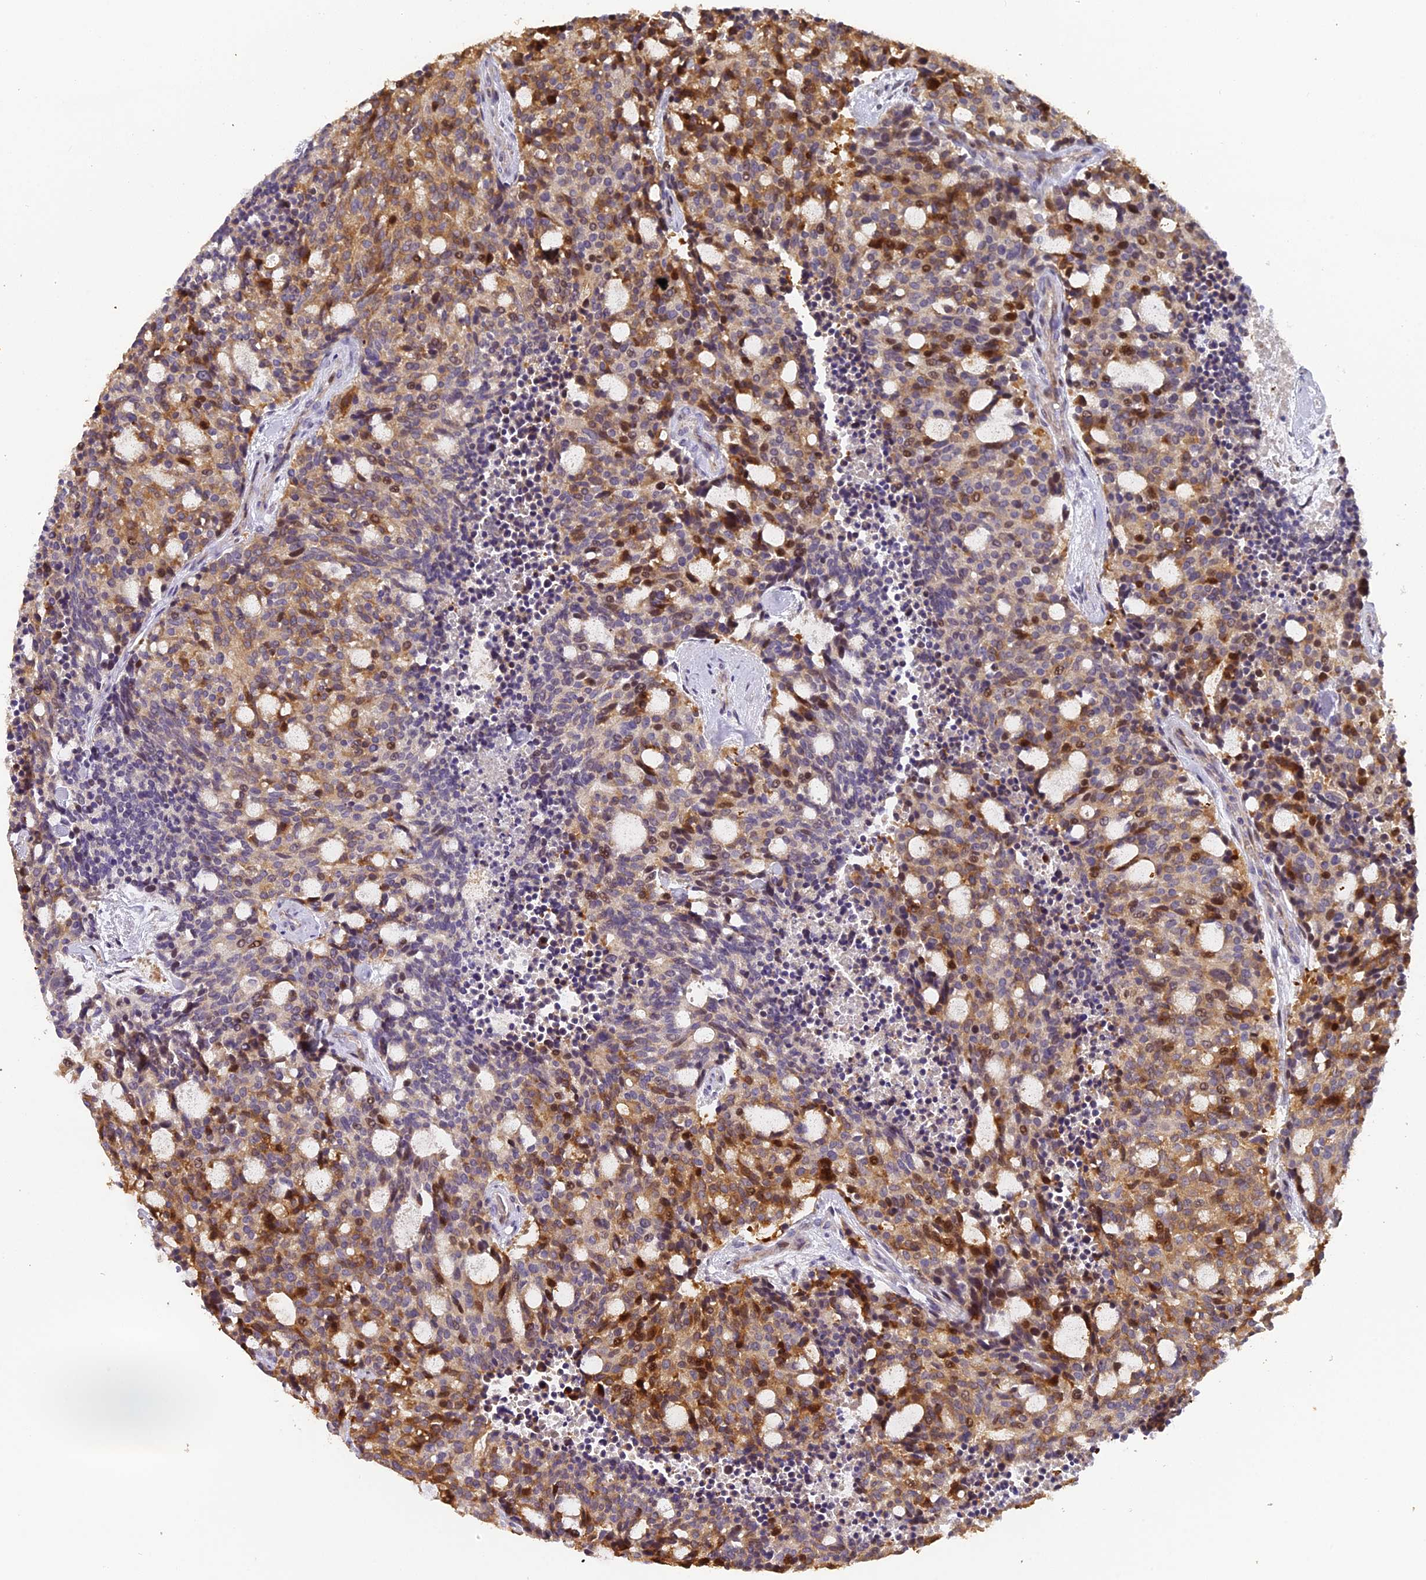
{"staining": {"intensity": "moderate", "quantity": "25%-75%", "location": "cytoplasmic/membranous,nuclear"}, "tissue": "carcinoid", "cell_type": "Tumor cells", "image_type": "cancer", "snomed": [{"axis": "morphology", "description": "Carcinoid, malignant, NOS"}, {"axis": "topography", "description": "Pancreas"}], "caption": "A brown stain labels moderate cytoplasmic/membranous and nuclear positivity of a protein in carcinoid tumor cells. (Brightfield microscopy of DAB IHC at high magnification).", "gene": "RAB28", "patient": {"sex": "female", "age": 54}}